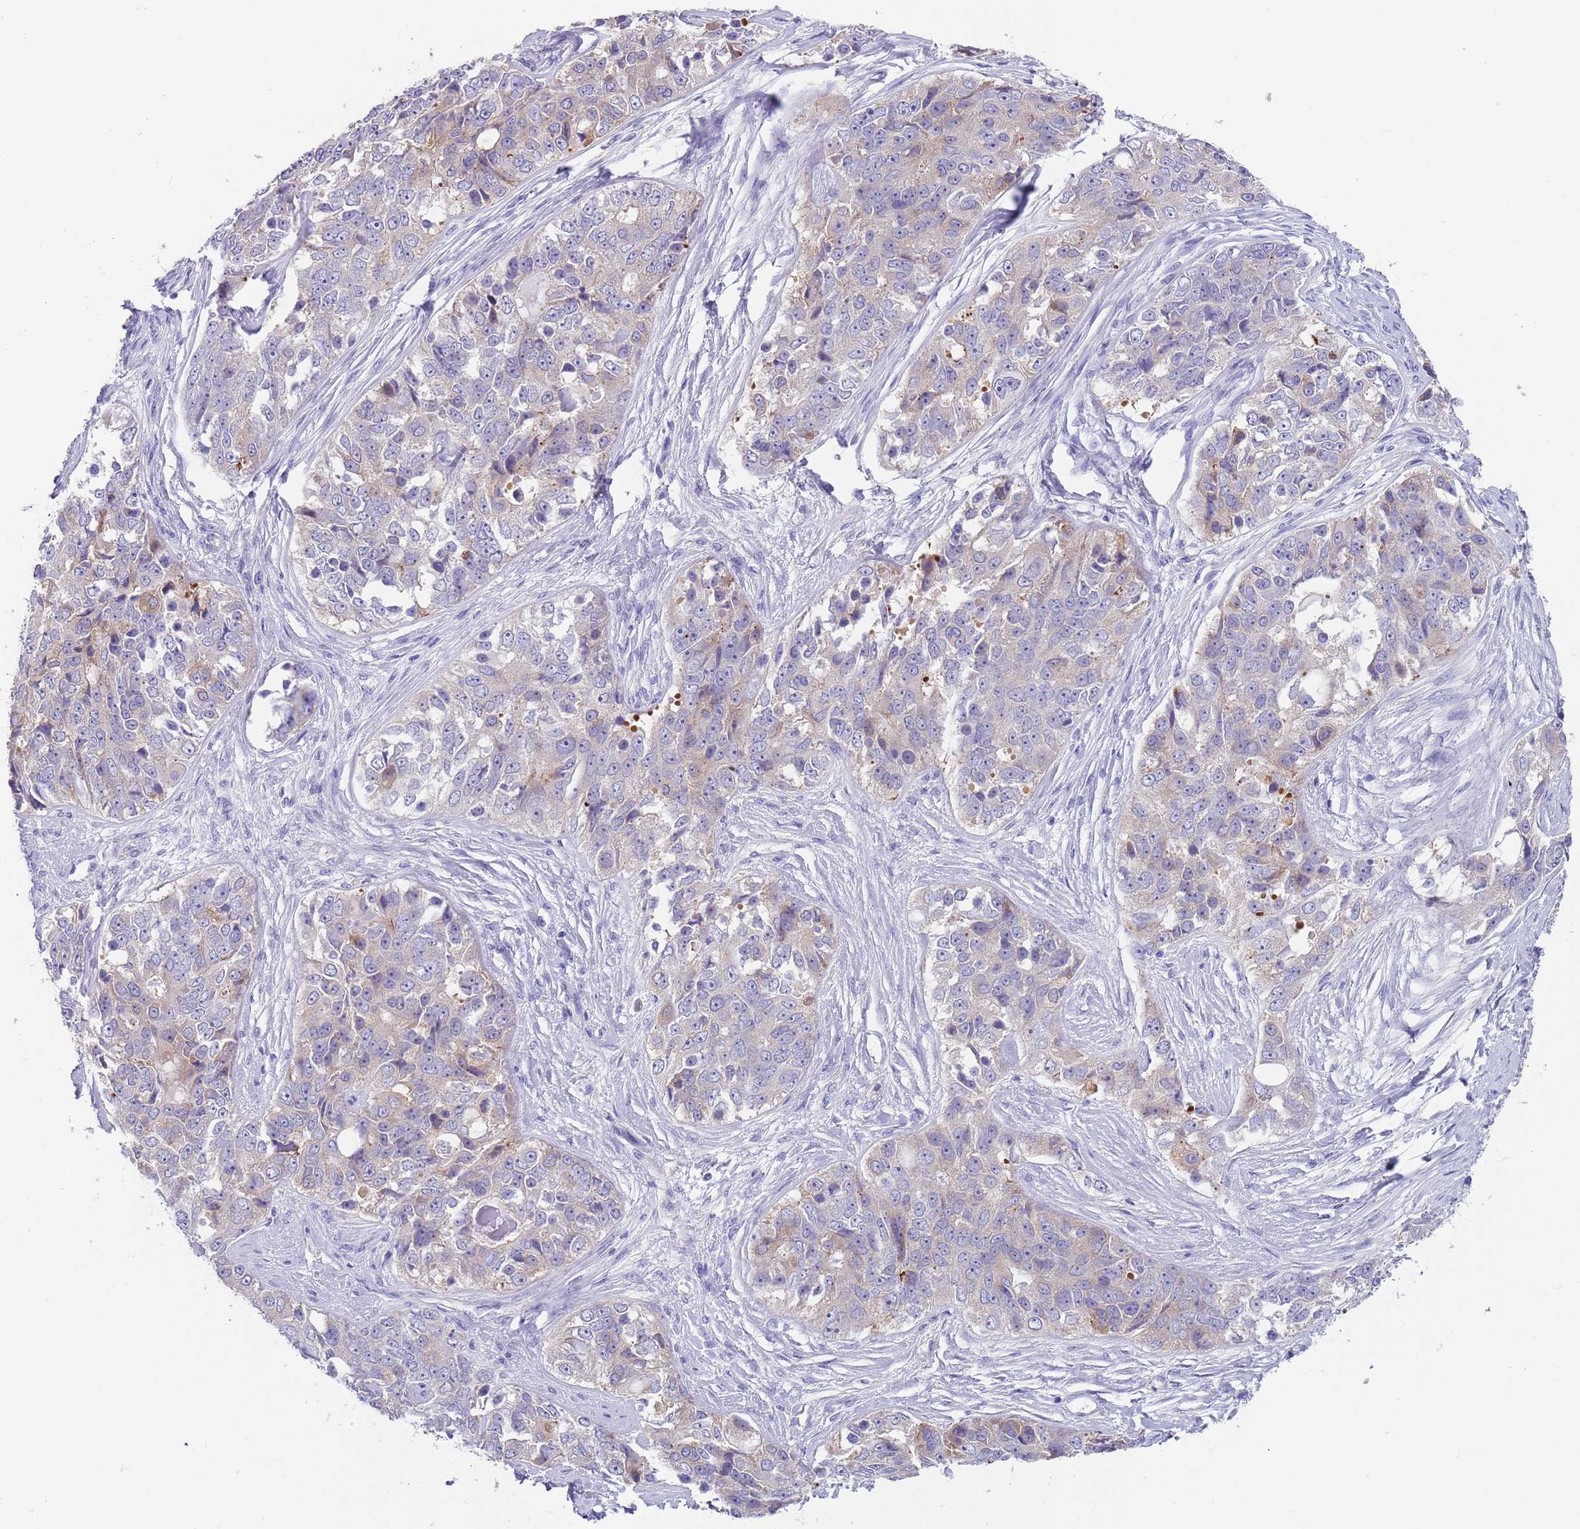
{"staining": {"intensity": "weak", "quantity": "<25%", "location": "cytoplasmic/membranous"}, "tissue": "ovarian cancer", "cell_type": "Tumor cells", "image_type": "cancer", "snomed": [{"axis": "morphology", "description": "Carcinoma, endometroid"}, {"axis": "topography", "description": "Ovary"}], "caption": "The micrograph demonstrates no staining of tumor cells in ovarian cancer (endometroid carcinoma).", "gene": "TYW1", "patient": {"sex": "female", "age": 51}}